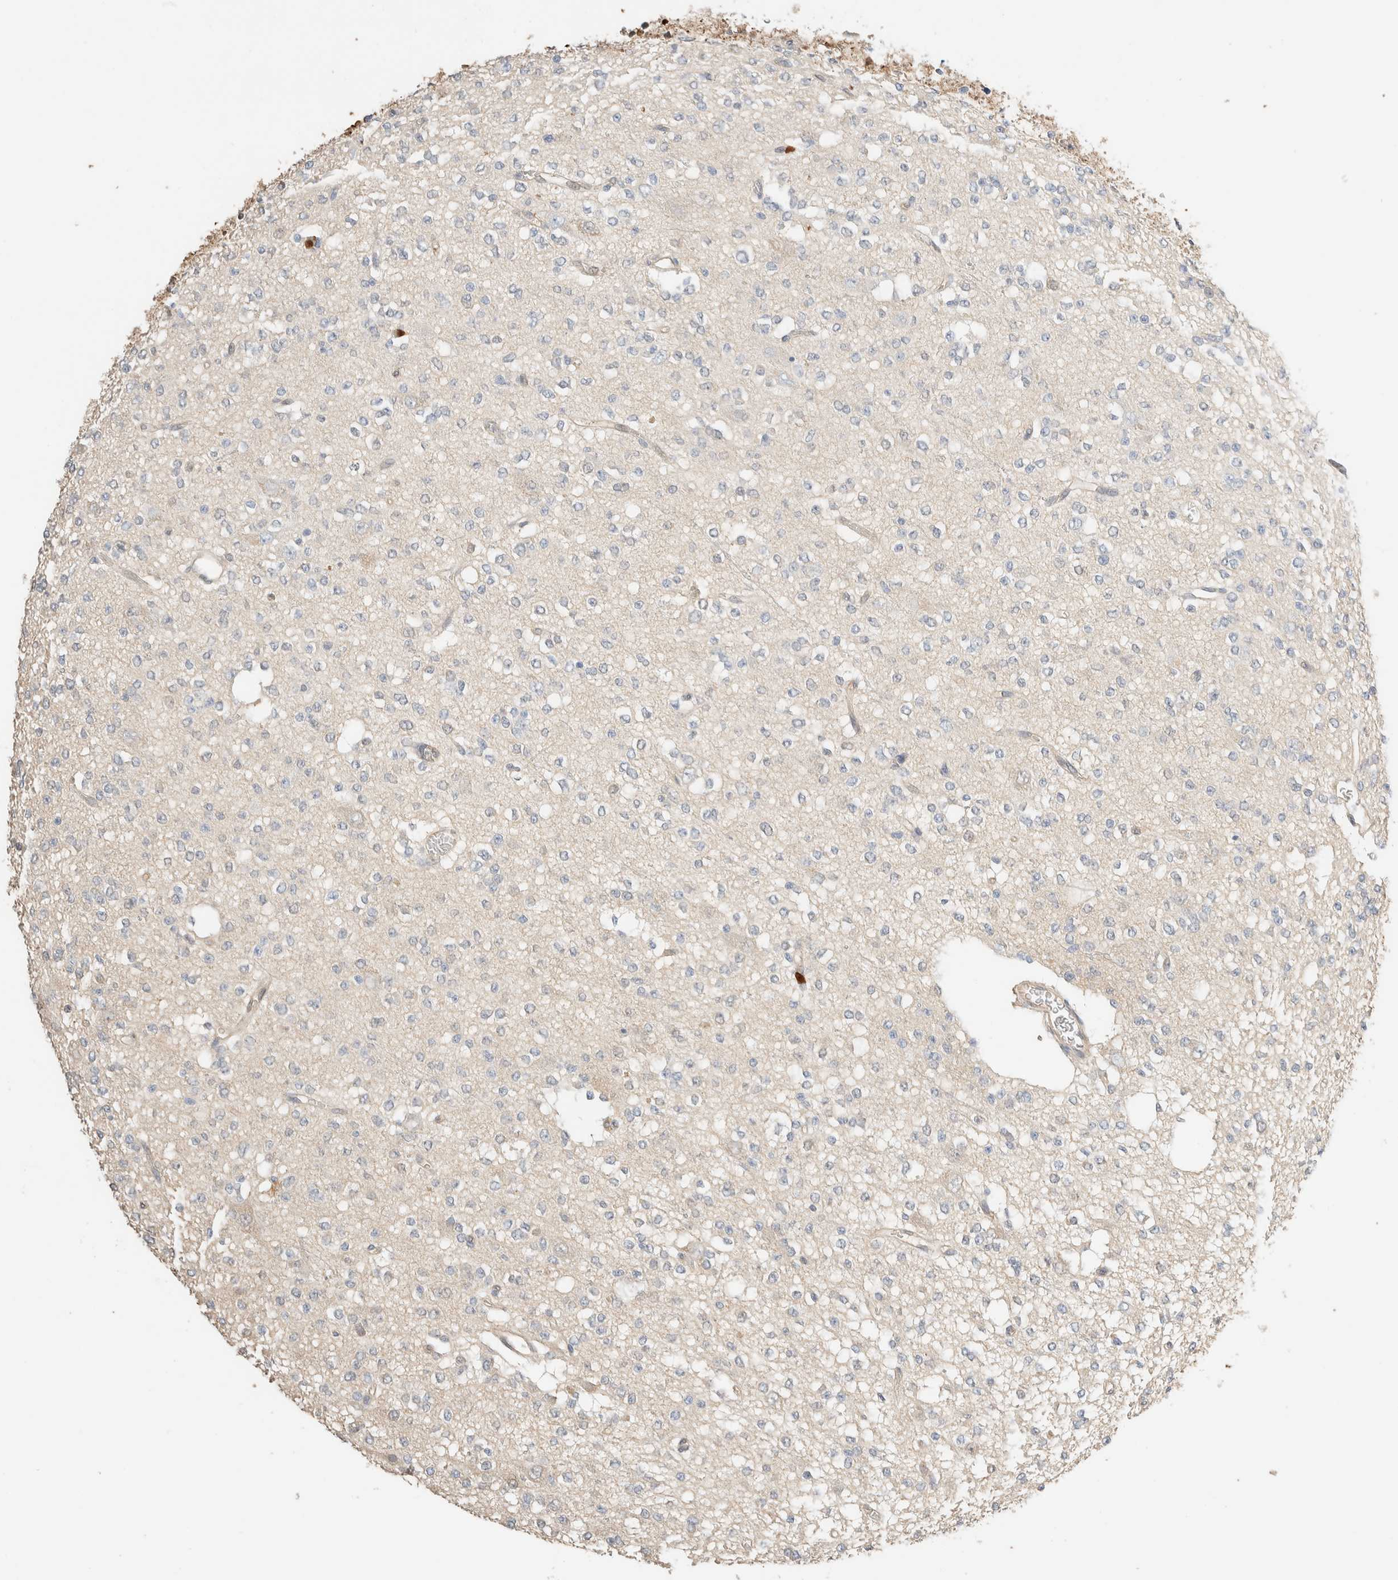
{"staining": {"intensity": "negative", "quantity": "none", "location": "none"}, "tissue": "glioma", "cell_type": "Tumor cells", "image_type": "cancer", "snomed": [{"axis": "morphology", "description": "Glioma, malignant, Low grade"}, {"axis": "topography", "description": "Brain"}], "caption": "The immunohistochemistry histopathology image has no significant expression in tumor cells of malignant glioma (low-grade) tissue.", "gene": "SETD4", "patient": {"sex": "male", "age": 38}}